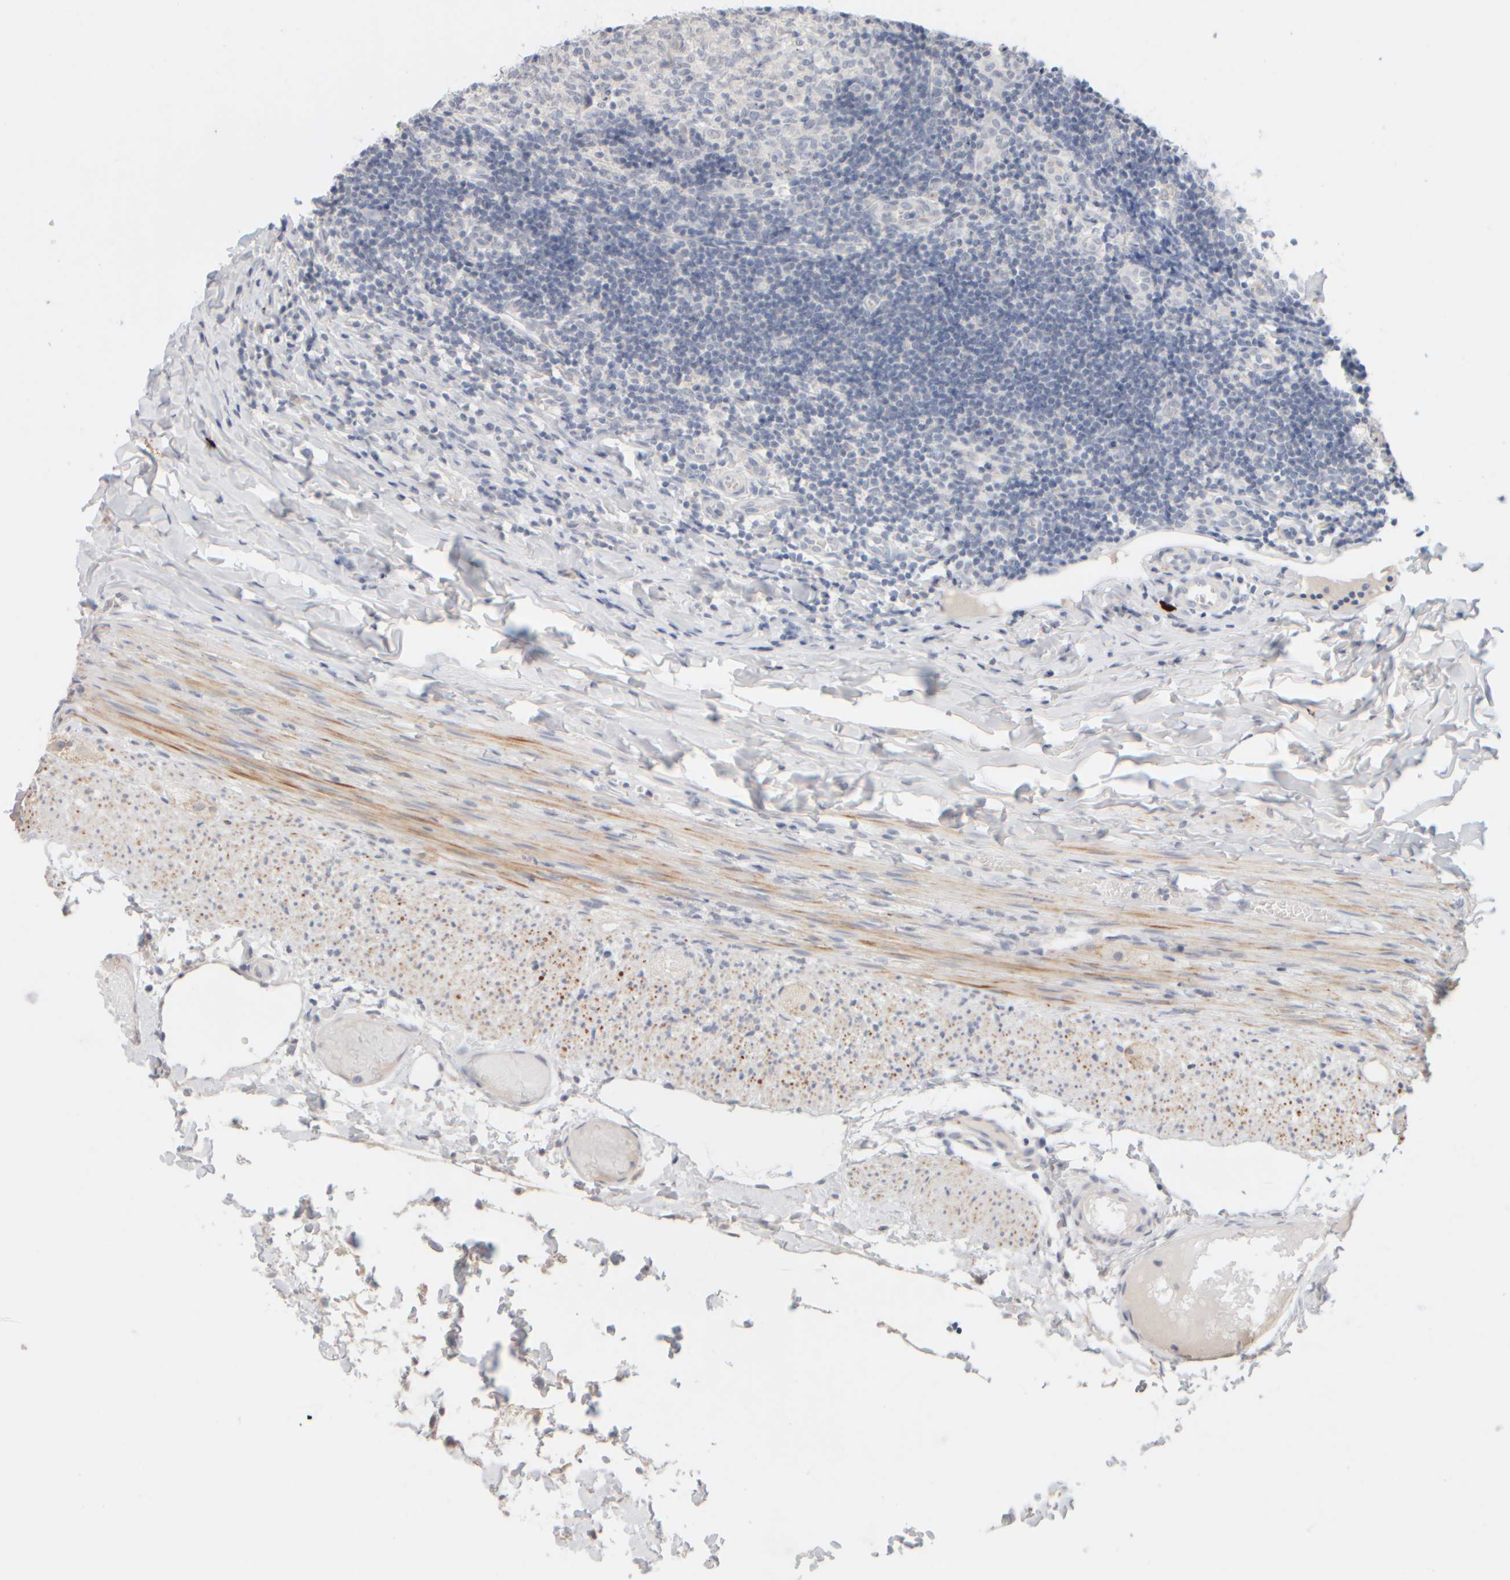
{"staining": {"intensity": "negative", "quantity": "none", "location": "none"}, "tissue": "appendix", "cell_type": "Glandular cells", "image_type": "normal", "snomed": [{"axis": "morphology", "description": "Normal tissue, NOS"}, {"axis": "topography", "description": "Appendix"}], "caption": "Immunohistochemistry micrograph of normal appendix: human appendix stained with DAB (3,3'-diaminobenzidine) displays no significant protein positivity in glandular cells. (DAB (3,3'-diaminobenzidine) IHC with hematoxylin counter stain).", "gene": "ZNF112", "patient": {"sex": "male", "age": 8}}